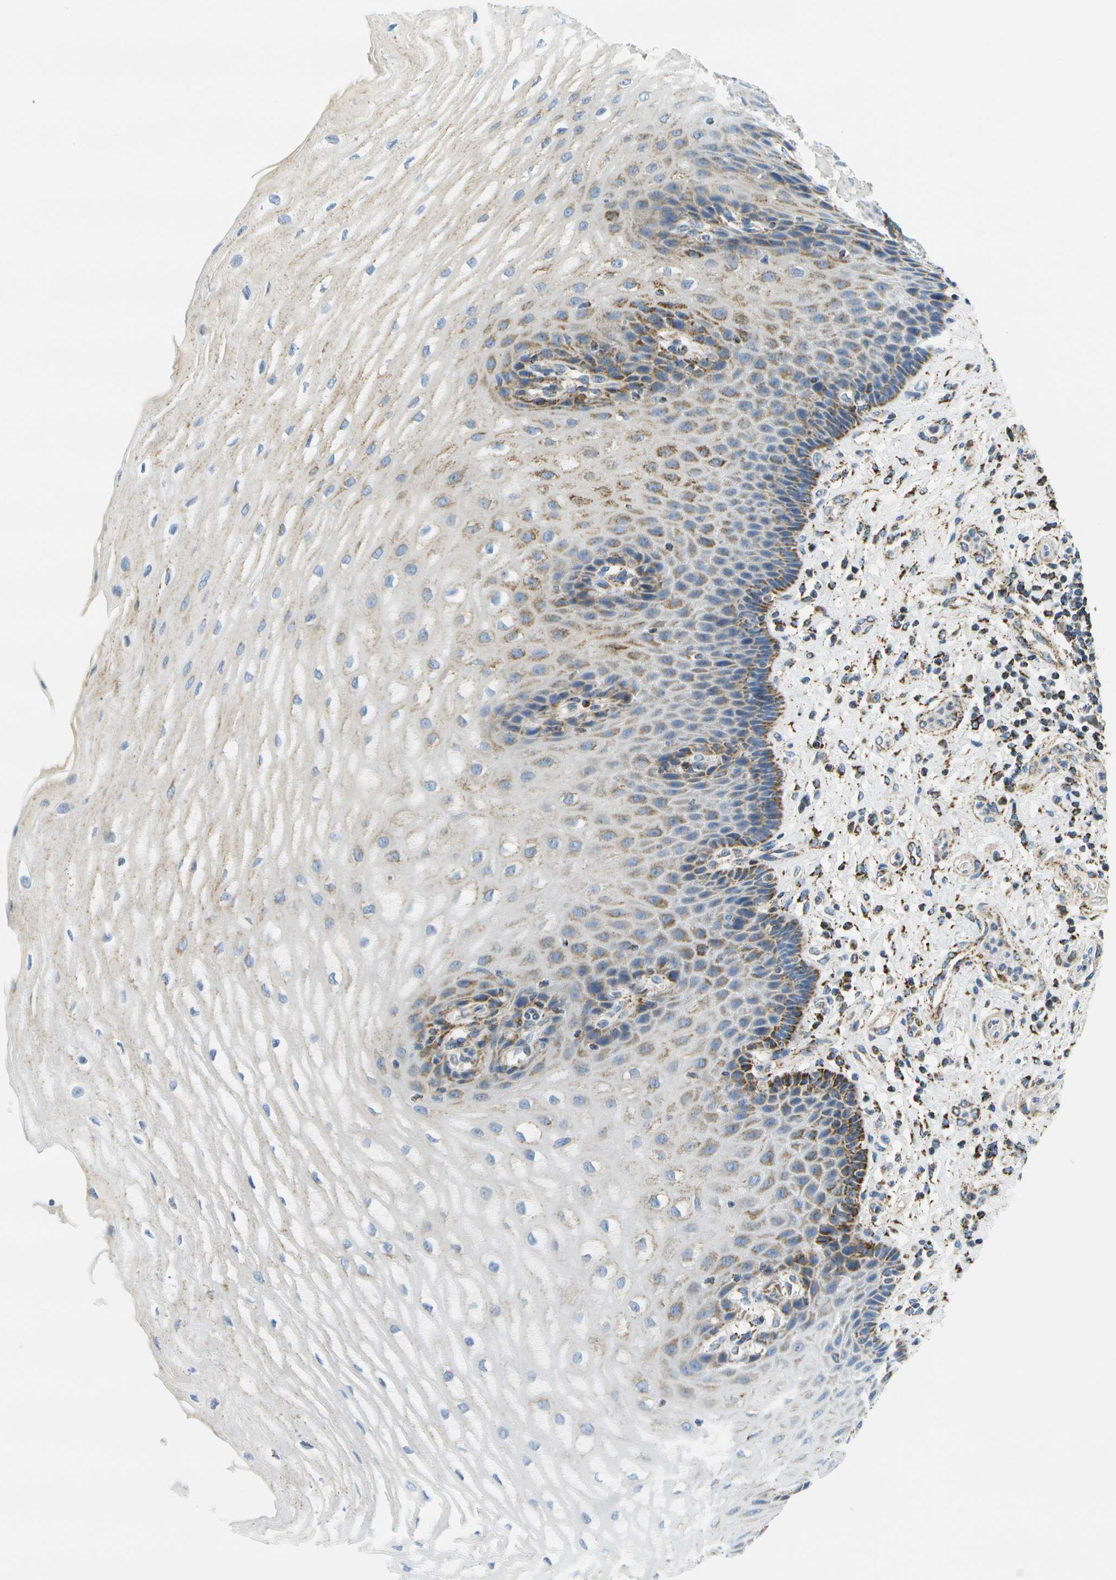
{"staining": {"intensity": "moderate", "quantity": "<25%", "location": "cytoplasmic/membranous"}, "tissue": "esophagus", "cell_type": "Squamous epithelial cells", "image_type": "normal", "snomed": [{"axis": "morphology", "description": "Normal tissue, NOS"}, {"axis": "topography", "description": "Esophagus"}], "caption": "Esophagus stained for a protein (brown) shows moderate cytoplasmic/membranous positive staining in about <25% of squamous epithelial cells.", "gene": "HLCS", "patient": {"sex": "male", "age": 54}}